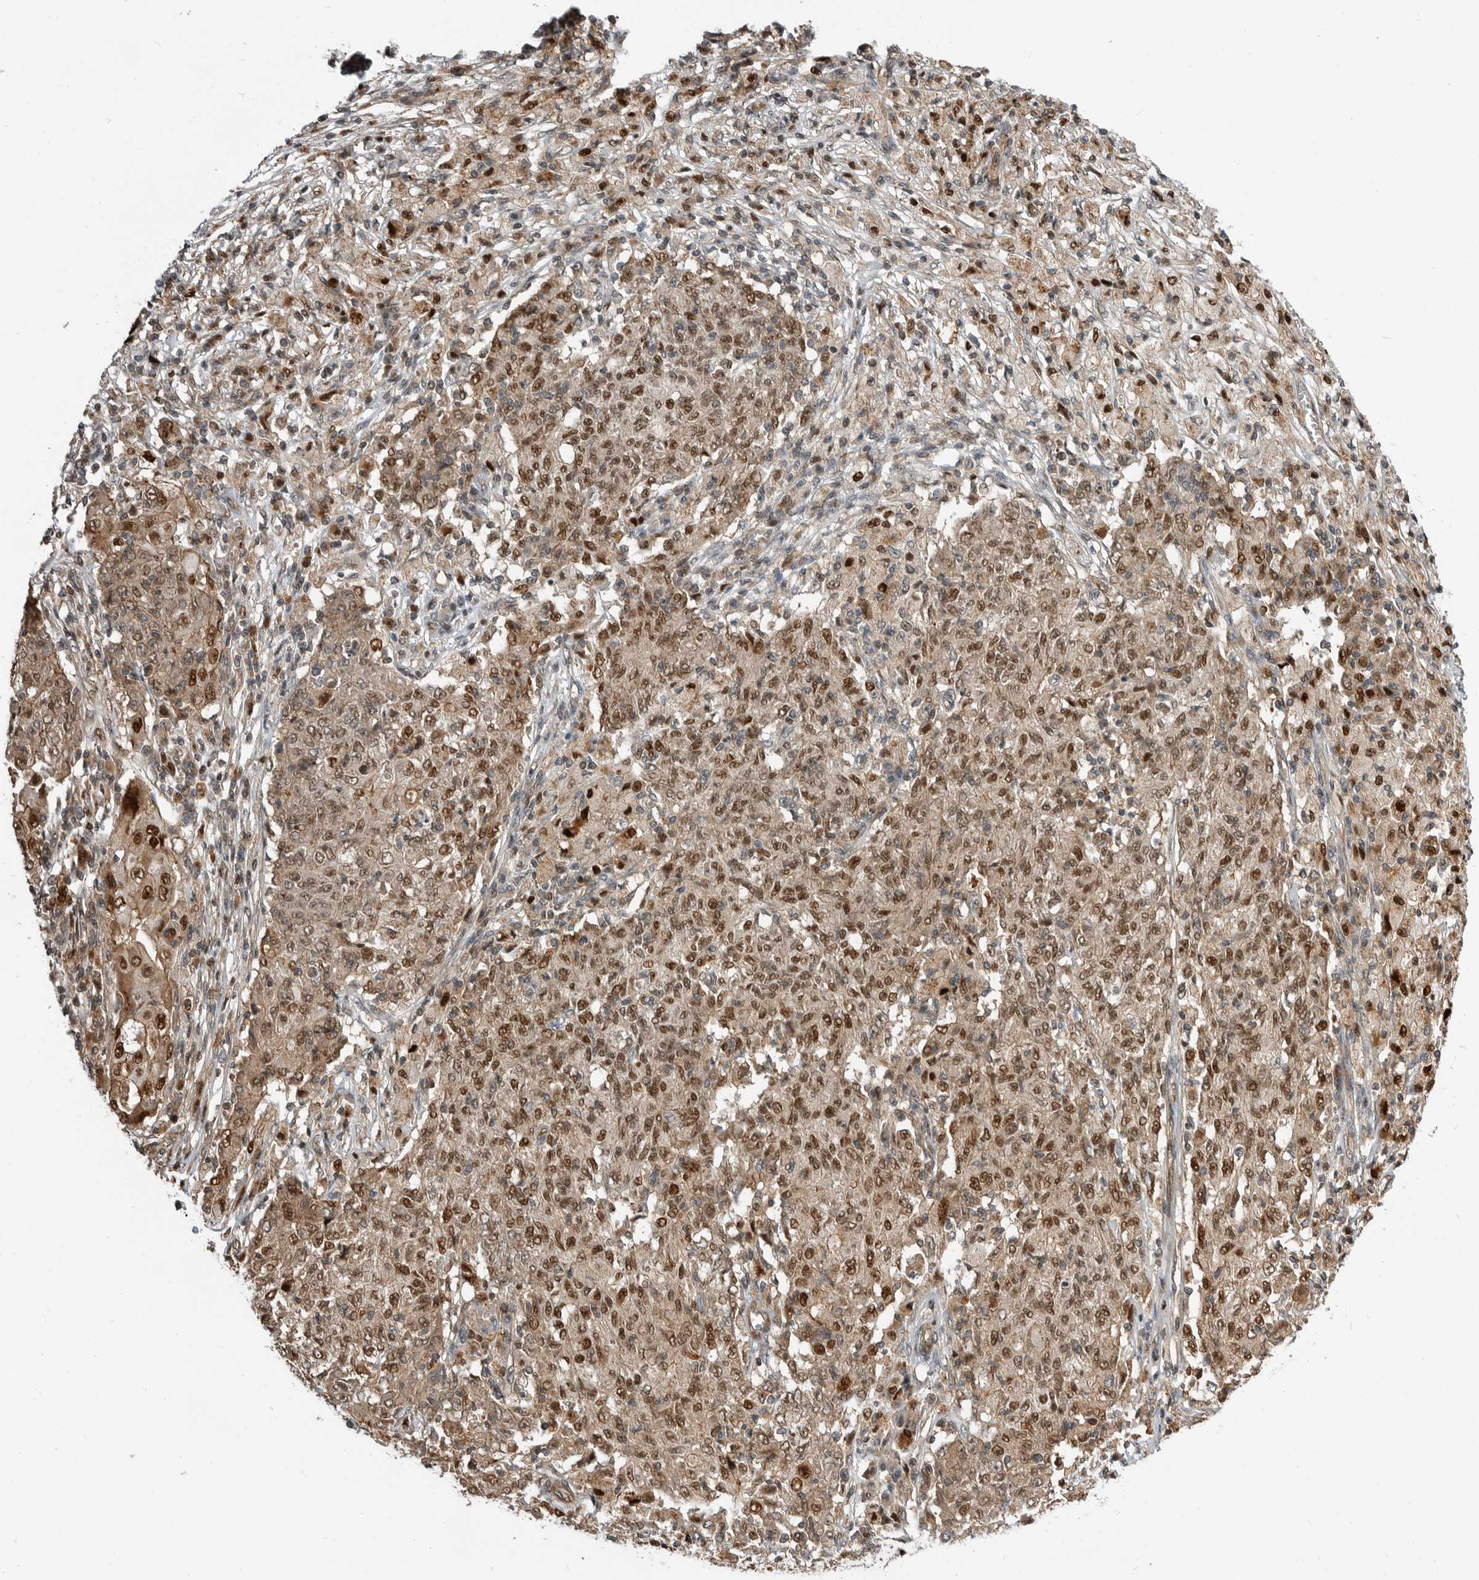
{"staining": {"intensity": "moderate", "quantity": ">75%", "location": "cytoplasmic/membranous,nuclear"}, "tissue": "ovarian cancer", "cell_type": "Tumor cells", "image_type": "cancer", "snomed": [{"axis": "morphology", "description": "Carcinoma, endometroid"}, {"axis": "topography", "description": "Ovary"}], "caption": "The photomicrograph exhibits staining of endometroid carcinoma (ovarian), revealing moderate cytoplasmic/membranous and nuclear protein staining (brown color) within tumor cells.", "gene": "STRAP", "patient": {"sex": "female", "age": 42}}